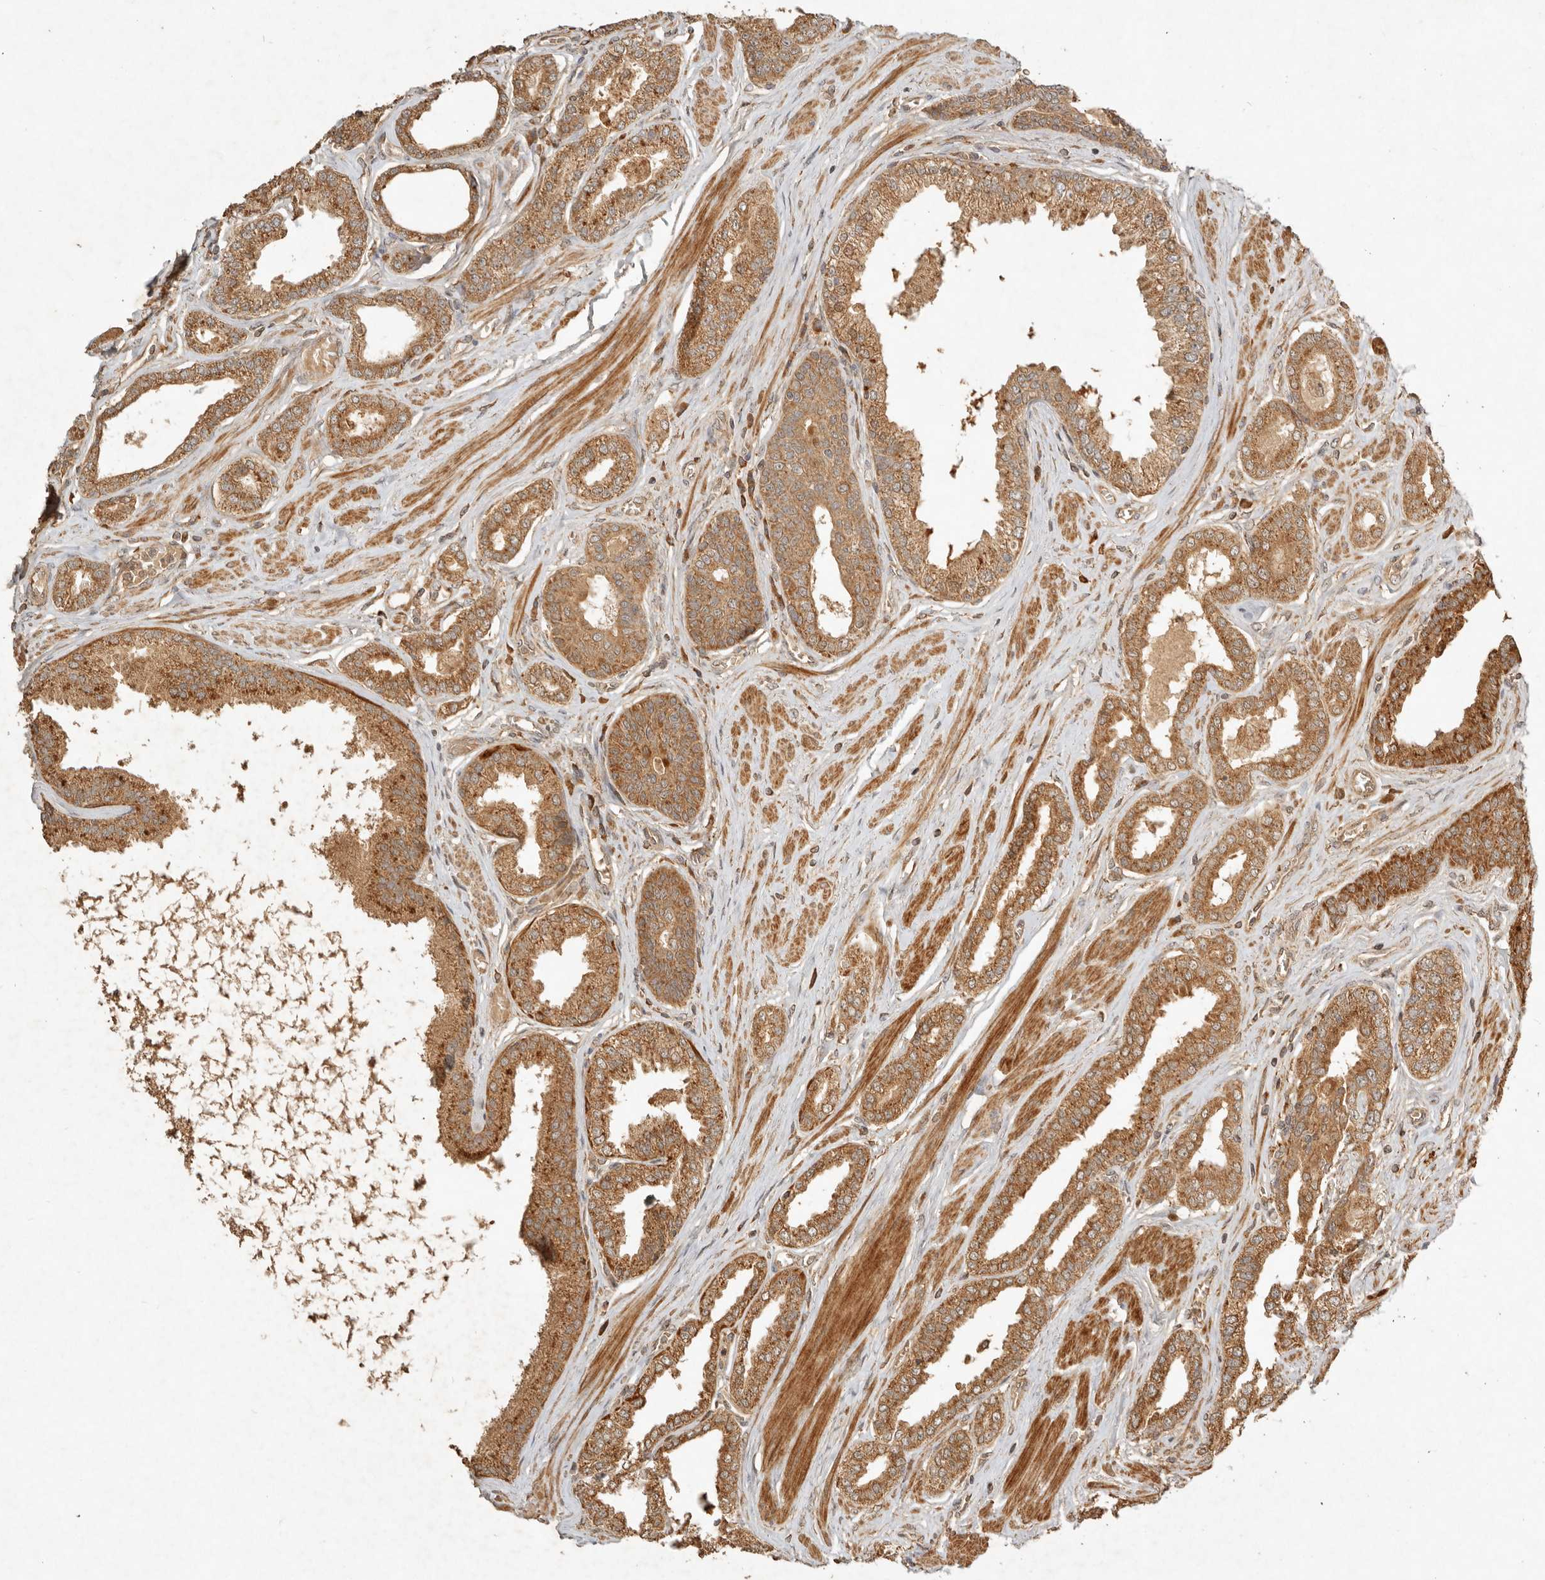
{"staining": {"intensity": "moderate", "quantity": ">75%", "location": "cytoplasmic/membranous"}, "tissue": "prostate cancer", "cell_type": "Tumor cells", "image_type": "cancer", "snomed": [{"axis": "morphology", "description": "Adenocarcinoma, Low grade"}, {"axis": "topography", "description": "Prostate"}], "caption": "Prostate cancer stained with DAB immunohistochemistry (IHC) displays medium levels of moderate cytoplasmic/membranous staining in approximately >75% of tumor cells. (Stains: DAB (3,3'-diaminobenzidine) in brown, nuclei in blue, Microscopy: brightfield microscopy at high magnification).", "gene": "CLEC4C", "patient": {"sex": "male", "age": 63}}